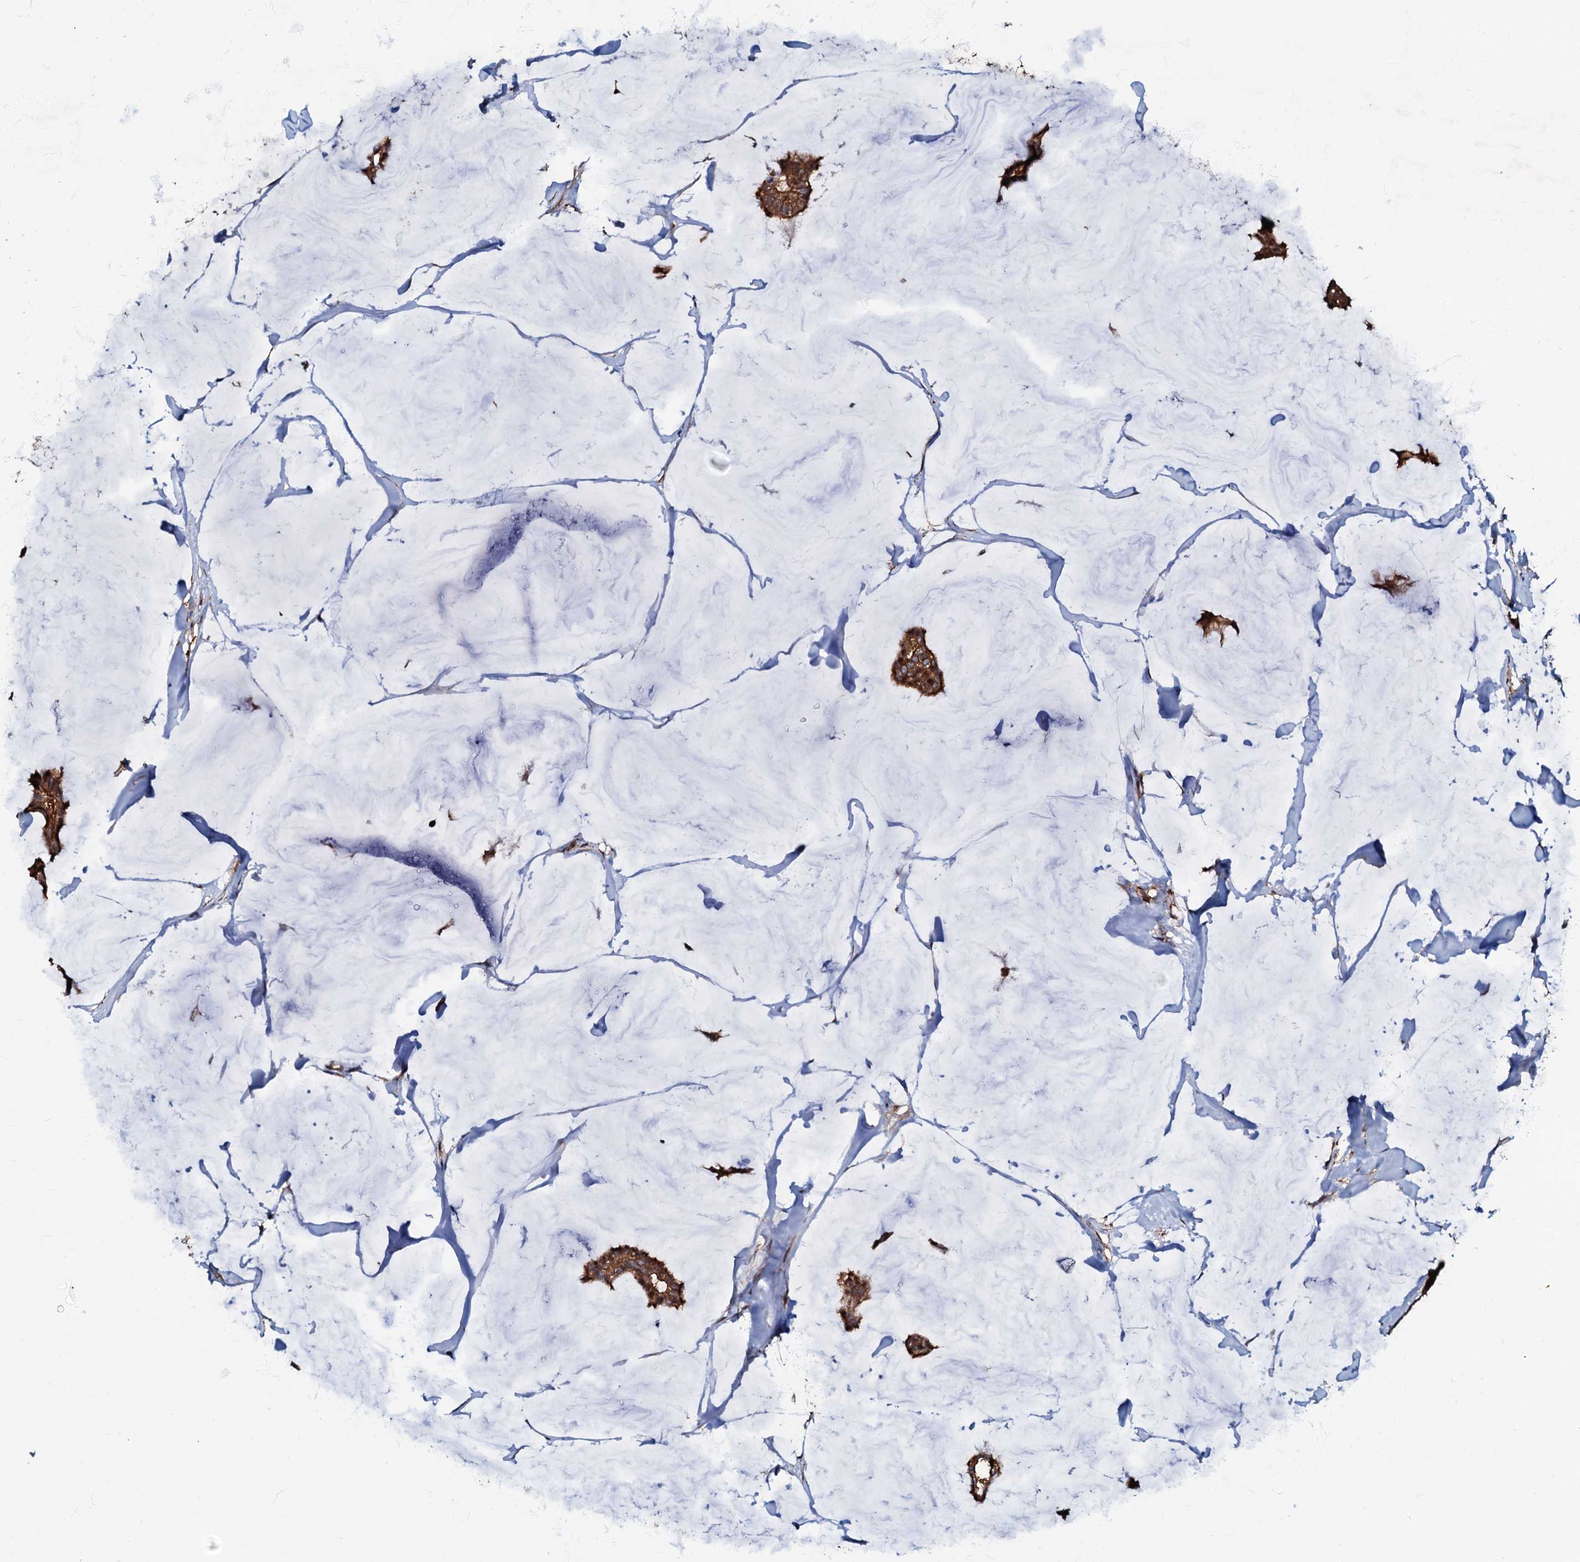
{"staining": {"intensity": "strong", "quantity": ">75%", "location": "cytoplasmic/membranous"}, "tissue": "breast cancer", "cell_type": "Tumor cells", "image_type": "cancer", "snomed": [{"axis": "morphology", "description": "Duct carcinoma"}, {"axis": "topography", "description": "Breast"}], "caption": "This image exhibits immunohistochemistry (IHC) staining of human infiltrating ductal carcinoma (breast), with high strong cytoplasmic/membranous staining in approximately >75% of tumor cells.", "gene": "OSBP", "patient": {"sex": "female", "age": 93}}